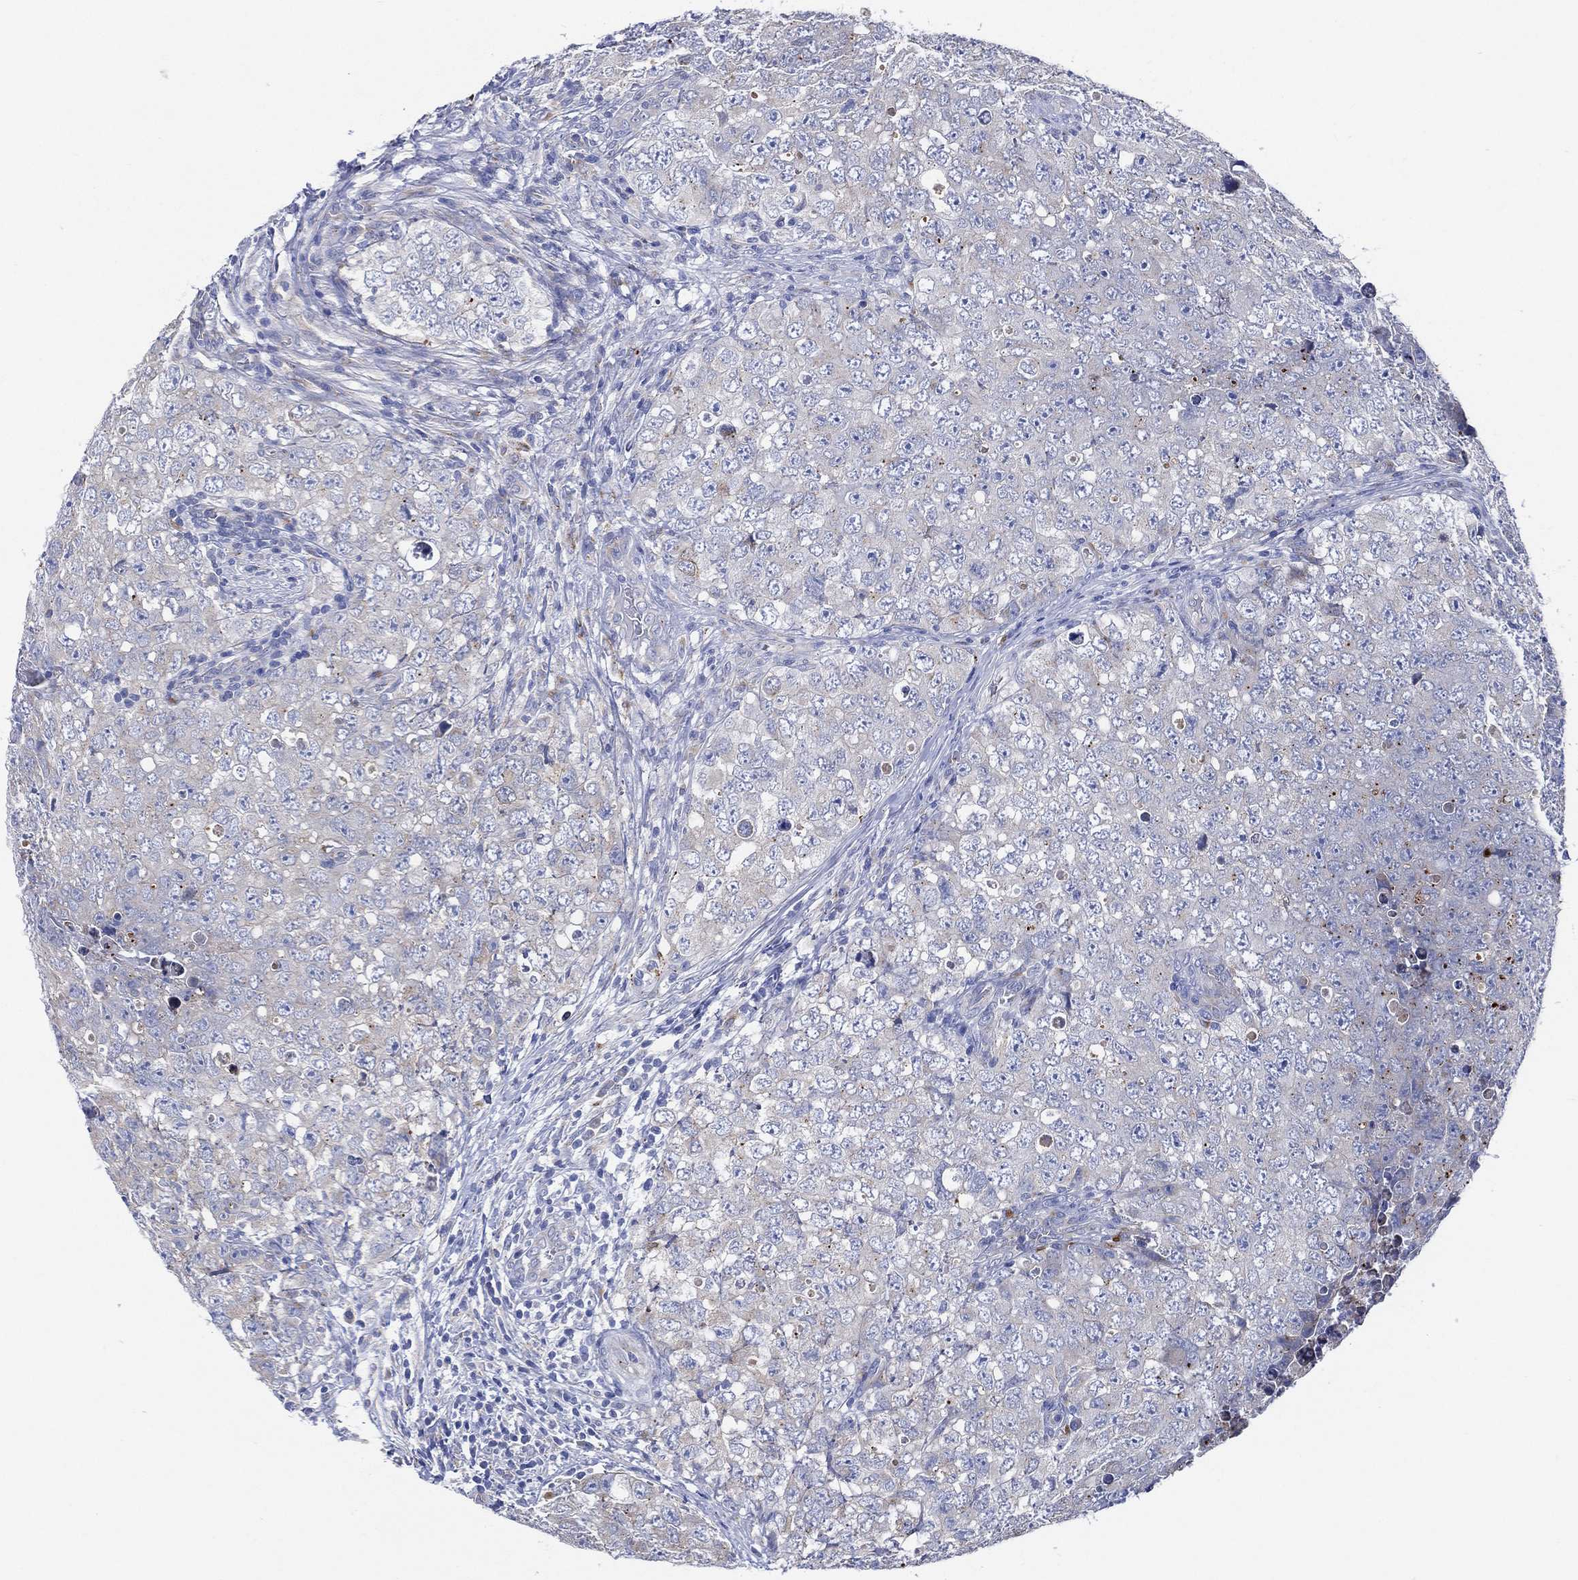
{"staining": {"intensity": "negative", "quantity": "none", "location": "none"}, "tissue": "testis cancer", "cell_type": "Tumor cells", "image_type": "cancer", "snomed": [{"axis": "morphology", "description": "Seminoma, NOS"}, {"axis": "topography", "description": "Testis"}], "caption": "This is an immunohistochemistry (IHC) histopathology image of seminoma (testis). There is no positivity in tumor cells.", "gene": "GALNS", "patient": {"sex": "male", "age": 34}}